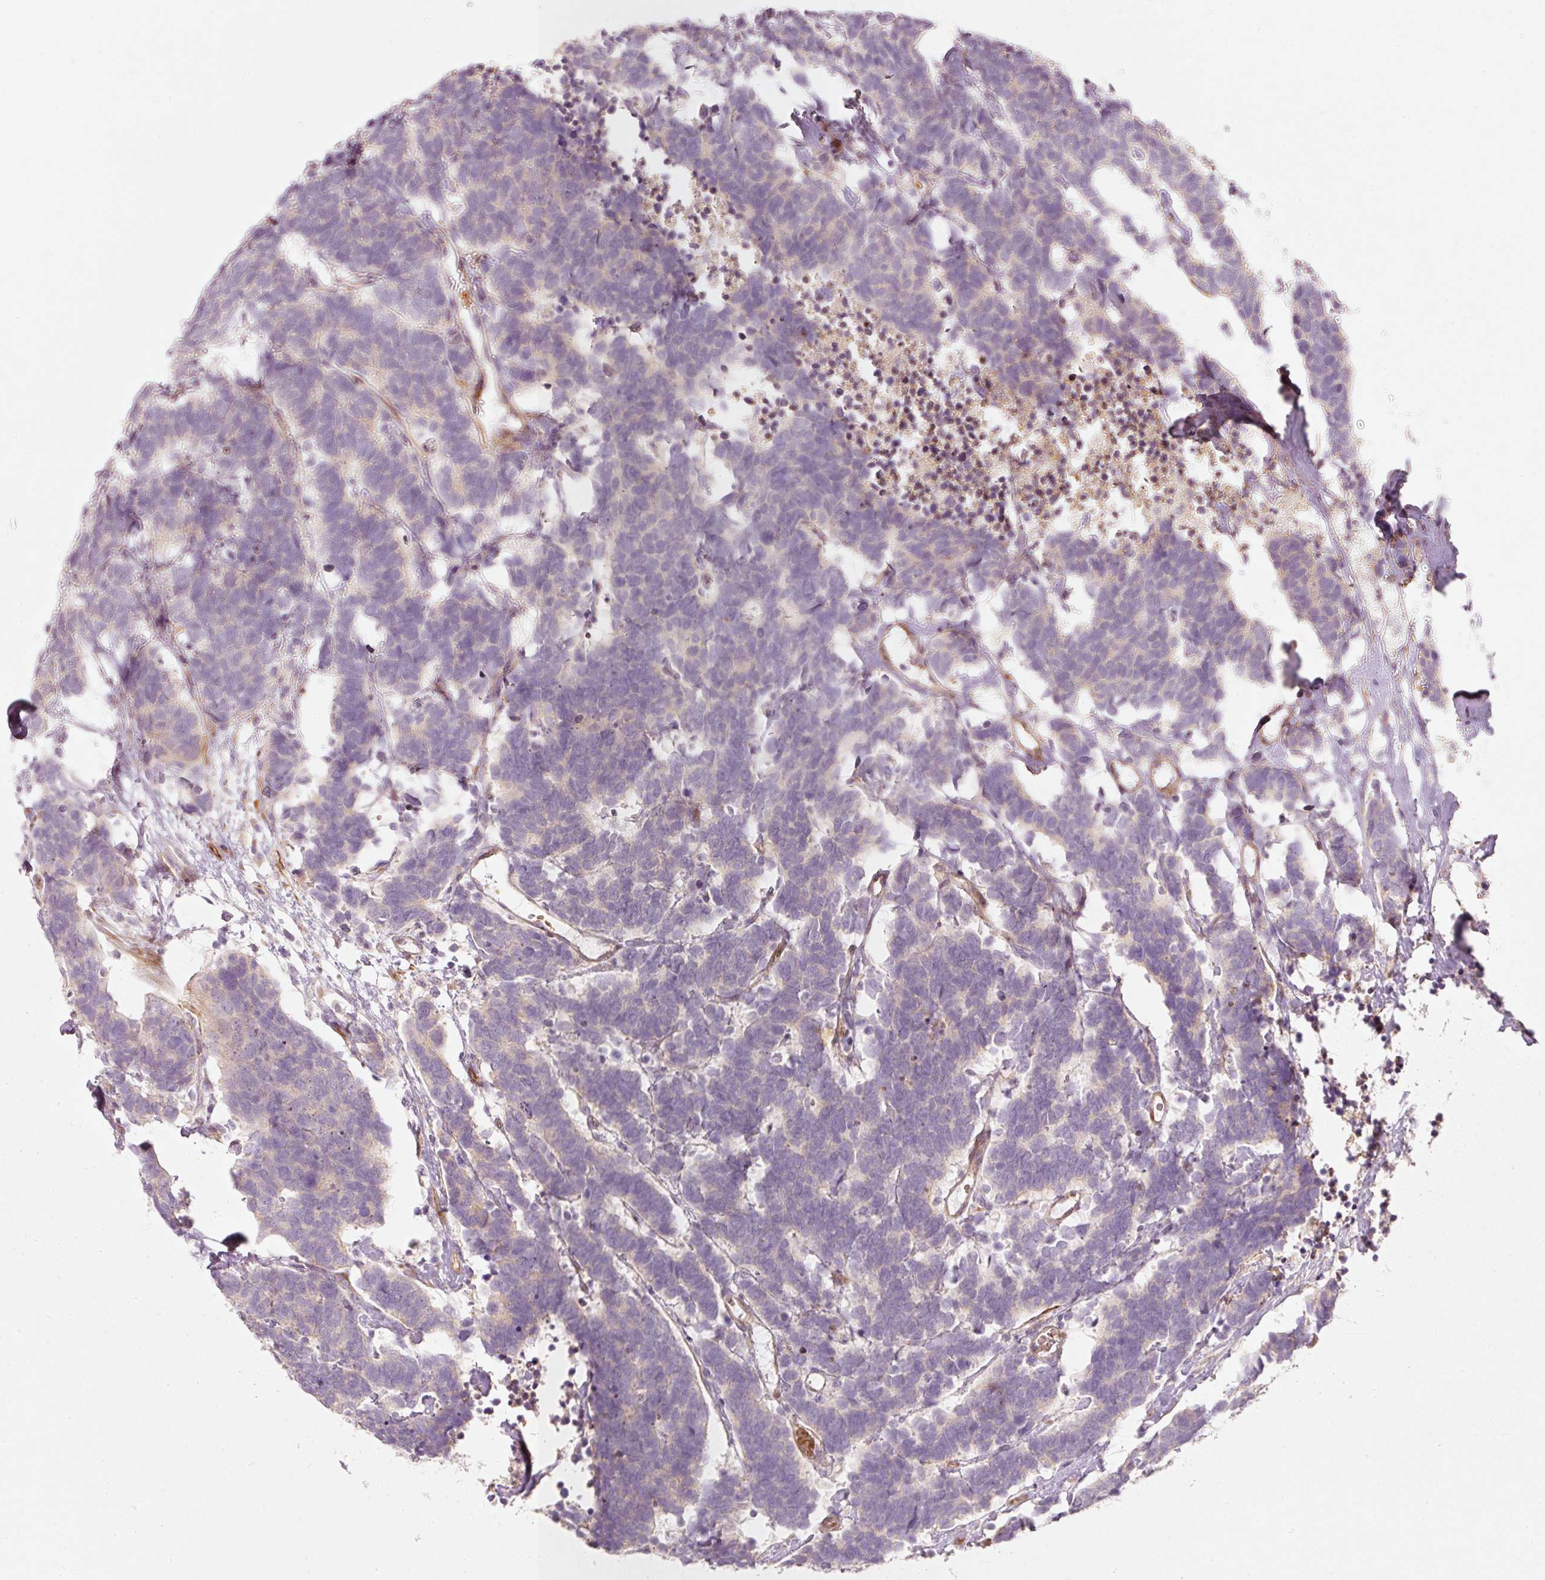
{"staining": {"intensity": "negative", "quantity": "none", "location": "none"}, "tissue": "carcinoid", "cell_type": "Tumor cells", "image_type": "cancer", "snomed": [{"axis": "morphology", "description": "Carcinoma, NOS"}, {"axis": "morphology", "description": "Carcinoid, malignant, NOS"}, {"axis": "topography", "description": "Urinary bladder"}], "caption": "Tumor cells show no significant staining in carcinoid. (Stains: DAB (3,3'-diaminobenzidine) immunohistochemistry with hematoxylin counter stain, Microscopy: brightfield microscopy at high magnification).", "gene": "KCNQ1", "patient": {"sex": "male", "age": 57}}